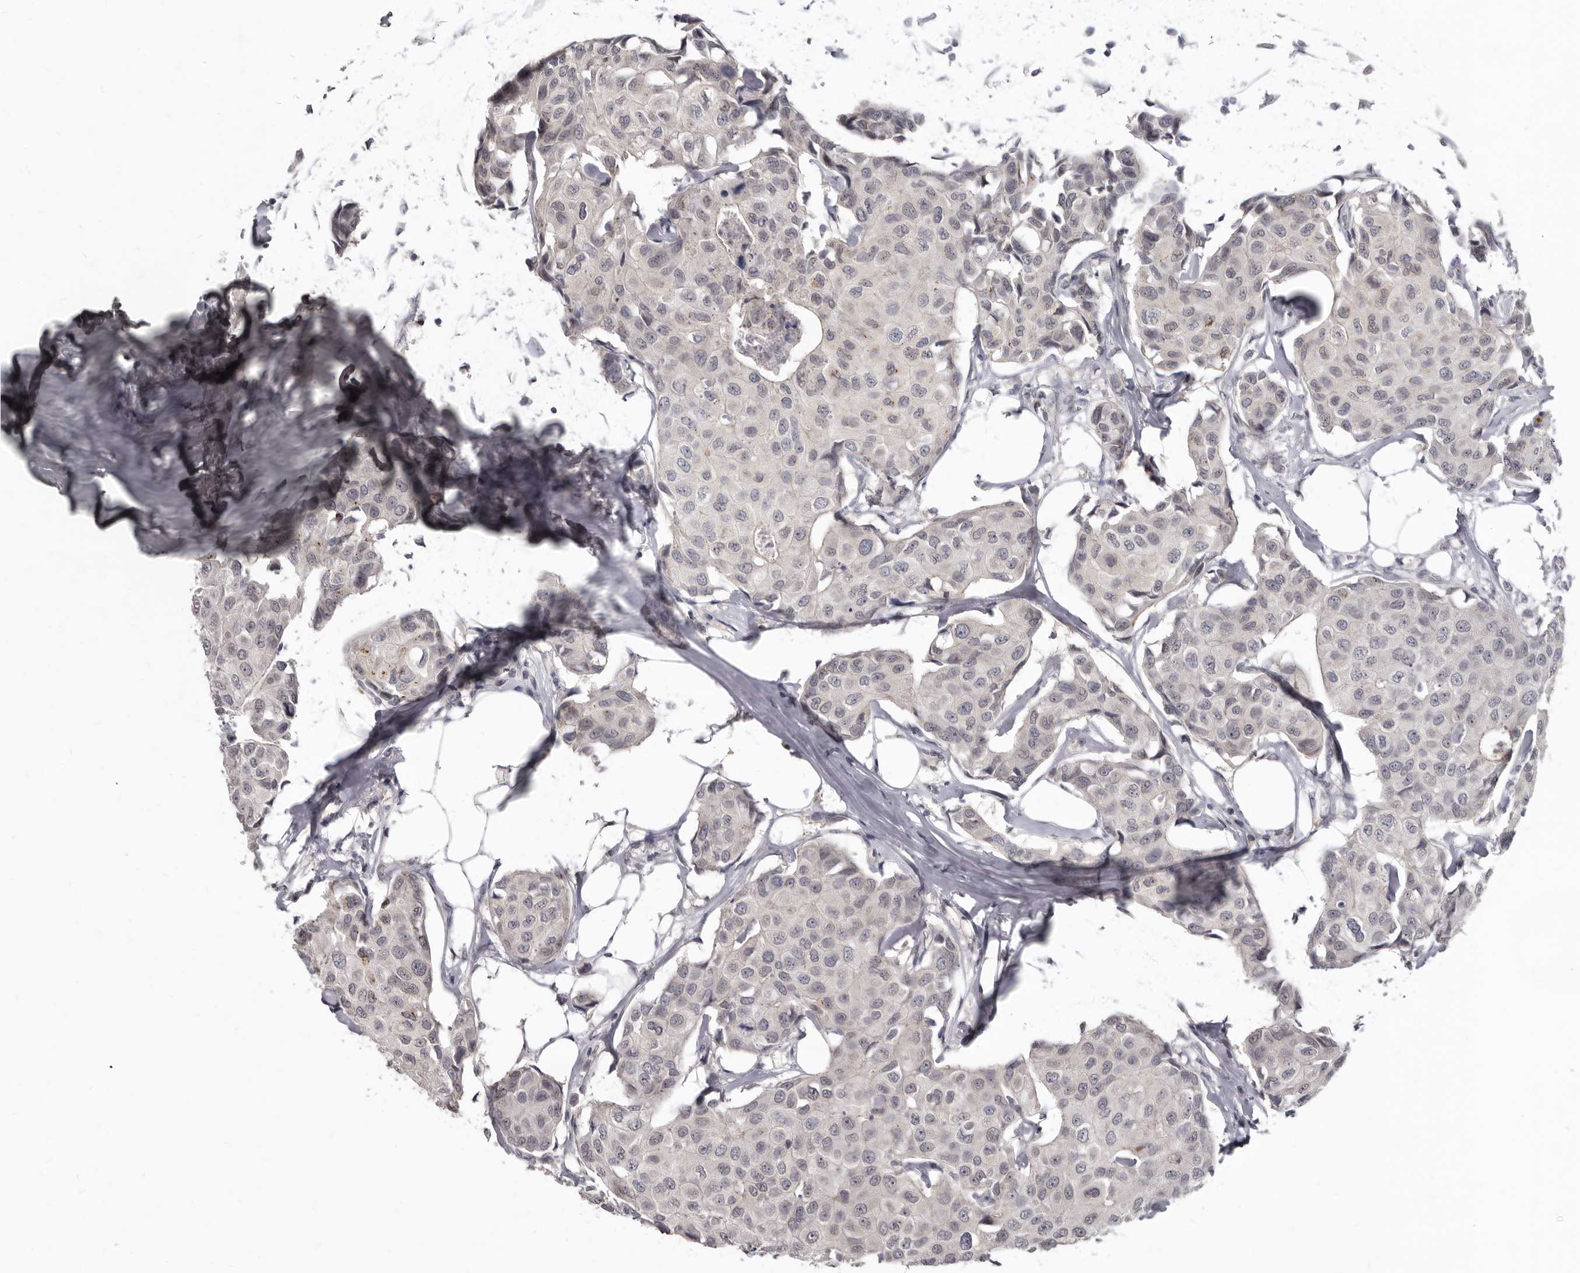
{"staining": {"intensity": "negative", "quantity": "none", "location": "none"}, "tissue": "breast cancer", "cell_type": "Tumor cells", "image_type": "cancer", "snomed": [{"axis": "morphology", "description": "Duct carcinoma"}, {"axis": "topography", "description": "Breast"}], "caption": "There is no significant expression in tumor cells of breast invasive ductal carcinoma. (DAB (3,3'-diaminobenzidine) IHC with hematoxylin counter stain).", "gene": "SULT1E1", "patient": {"sex": "female", "age": 80}}